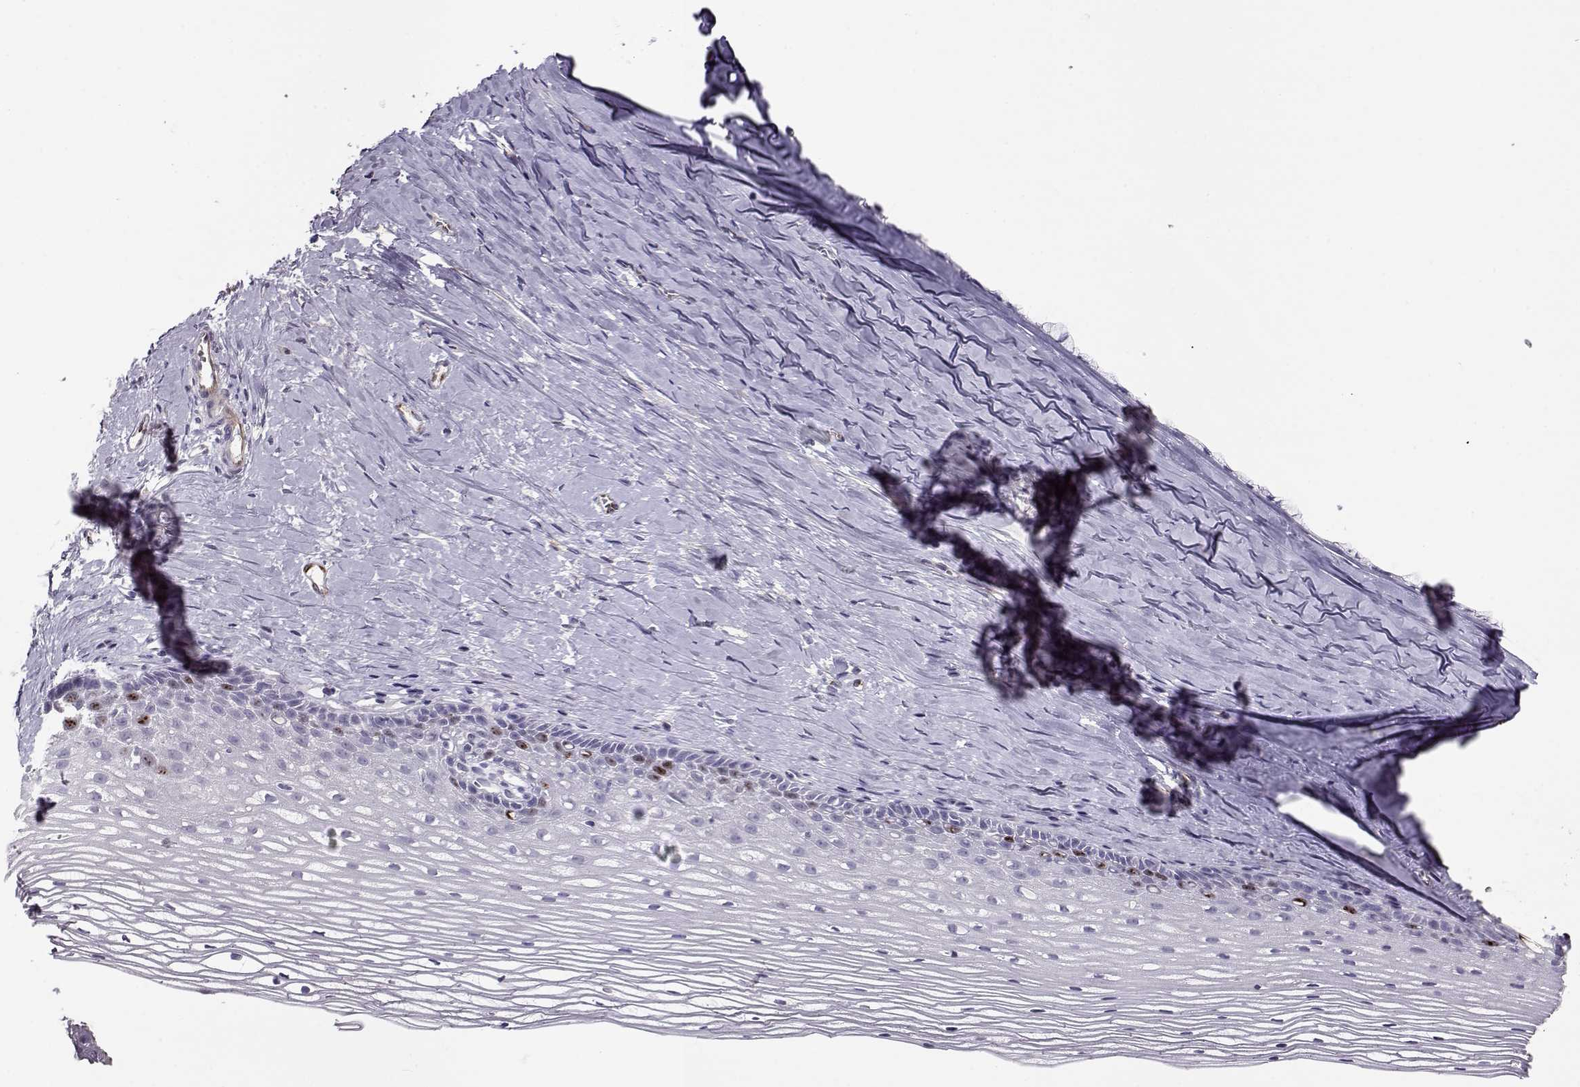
{"staining": {"intensity": "moderate", "quantity": "<25%", "location": "nuclear"}, "tissue": "cervix", "cell_type": "Squamous epithelial cells", "image_type": "normal", "snomed": [{"axis": "morphology", "description": "Normal tissue, NOS"}, {"axis": "topography", "description": "Cervix"}], "caption": "Immunohistochemical staining of normal human cervix shows low levels of moderate nuclear staining in about <25% of squamous epithelial cells.", "gene": "NPW", "patient": {"sex": "female", "age": 40}}